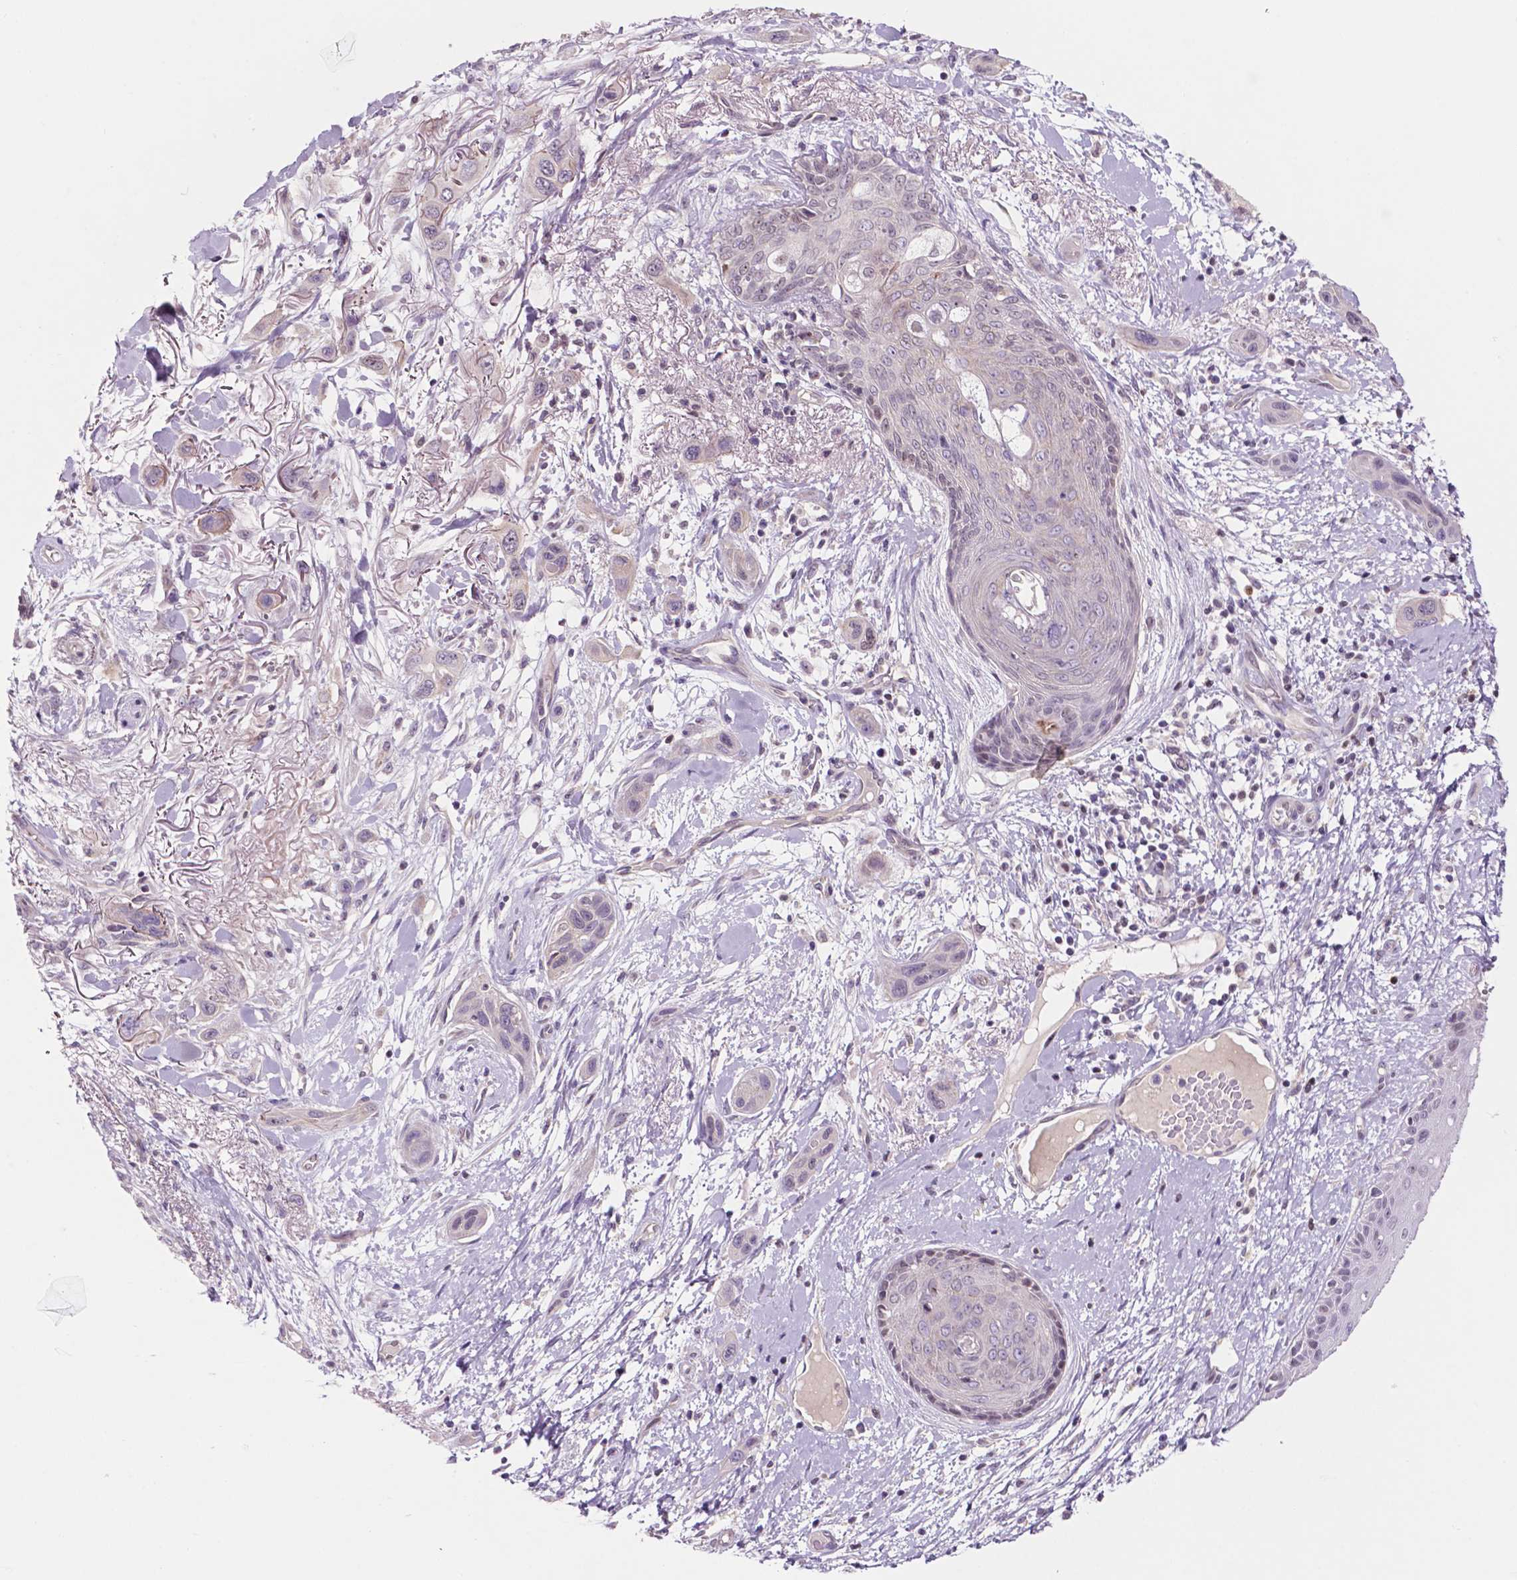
{"staining": {"intensity": "negative", "quantity": "none", "location": "none"}, "tissue": "skin cancer", "cell_type": "Tumor cells", "image_type": "cancer", "snomed": [{"axis": "morphology", "description": "Squamous cell carcinoma, NOS"}, {"axis": "topography", "description": "Skin"}], "caption": "An immunohistochemistry micrograph of skin cancer (squamous cell carcinoma) is shown. There is no staining in tumor cells of skin cancer (squamous cell carcinoma). Brightfield microscopy of IHC stained with DAB (3,3'-diaminobenzidine) (brown) and hematoxylin (blue), captured at high magnification.", "gene": "FAM50B", "patient": {"sex": "male", "age": 79}}